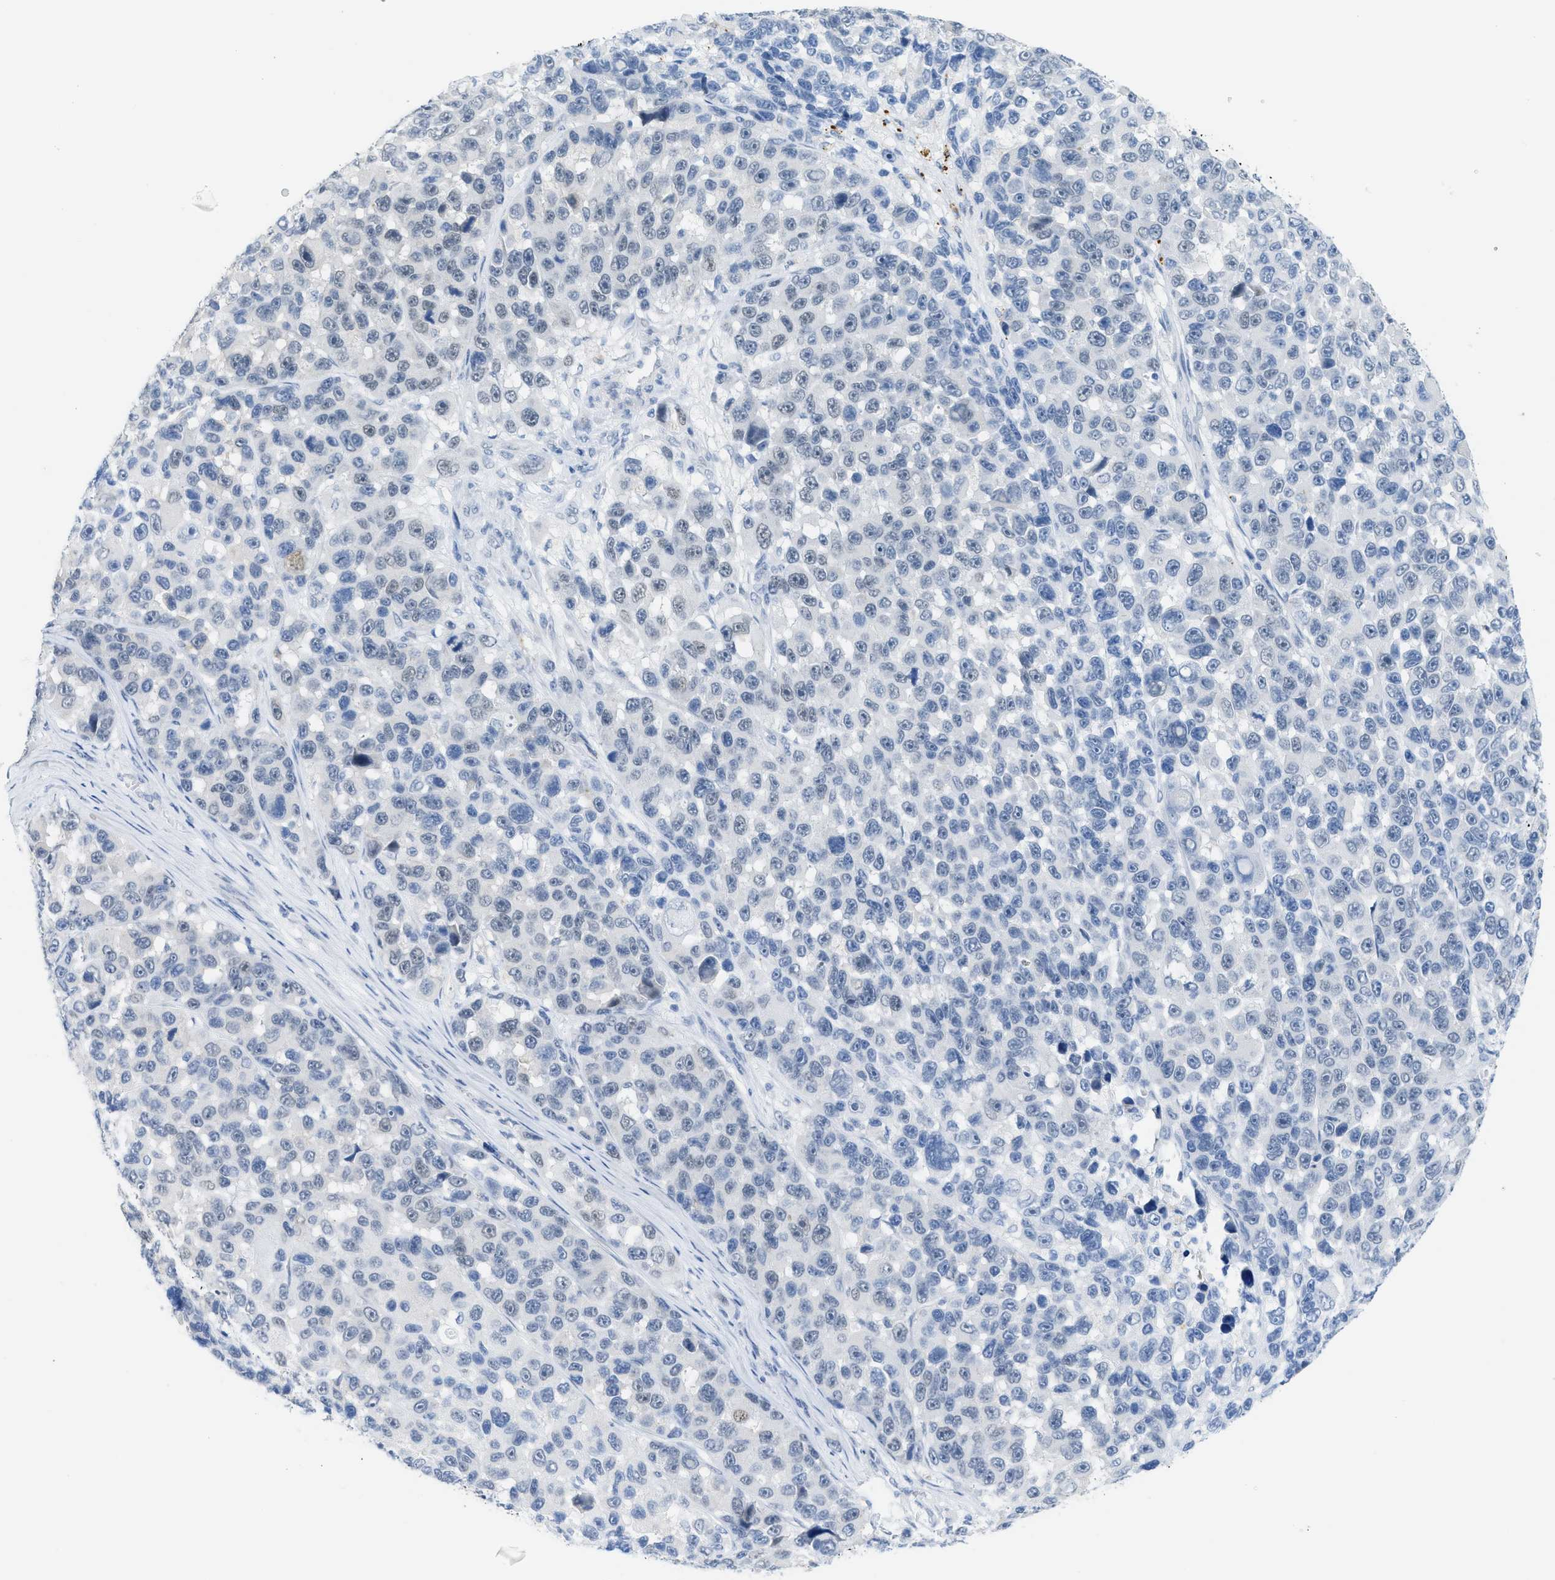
{"staining": {"intensity": "negative", "quantity": "none", "location": "none"}, "tissue": "melanoma", "cell_type": "Tumor cells", "image_type": "cancer", "snomed": [{"axis": "morphology", "description": "Malignant melanoma, NOS"}, {"axis": "topography", "description": "Skin"}], "caption": "A micrograph of human malignant melanoma is negative for staining in tumor cells. Brightfield microscopy of IHC stained with DAB (3,3'-diaminobenzidine) (brown) and hematoxylin (blue), captured at high magnification.", "gene": "WDR4", "patient": {"sex": "male", "age": 53}}